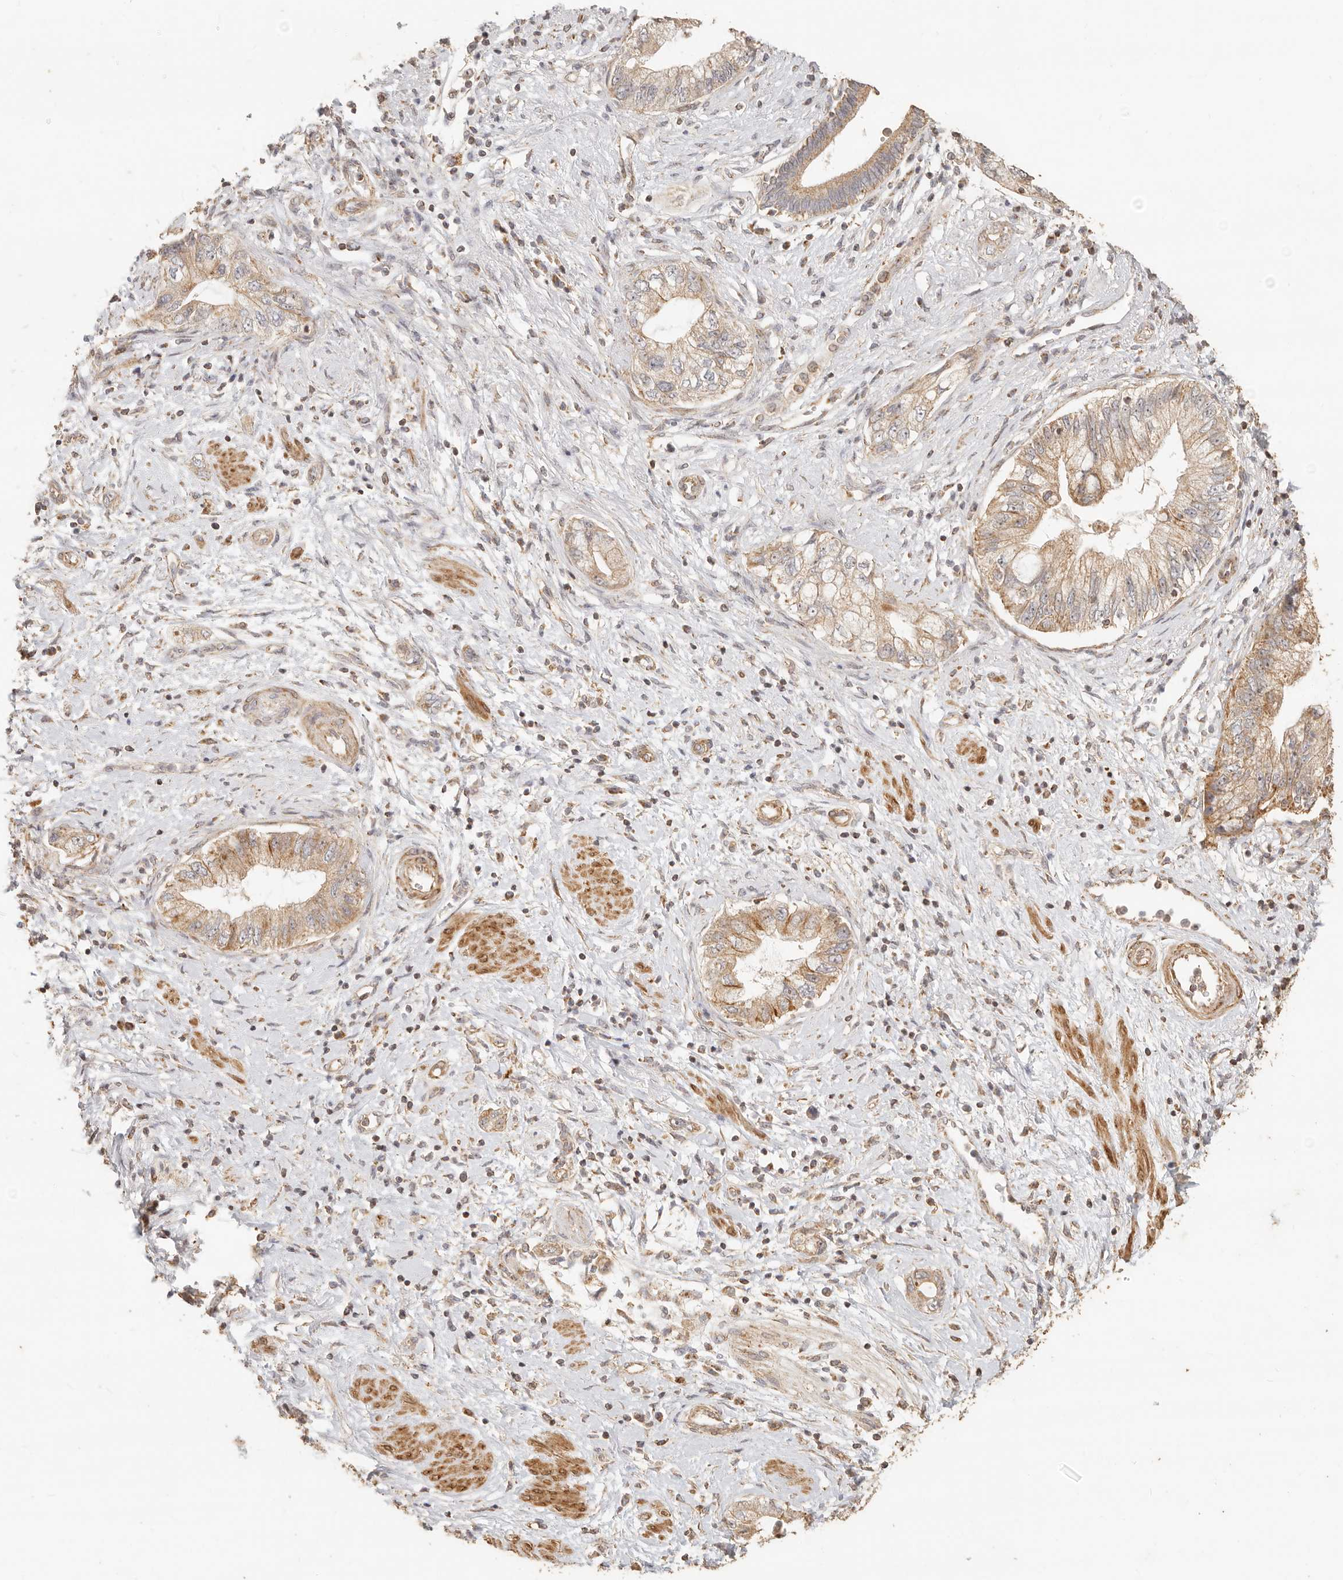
{"staining": {"intensity": "moderate", "quantity": ">75%", "location": "cytoplasmic/membranous"}, "tissue": "pancreatic cancer", "cell_type": "Tumor cells", "image_type": "cancer", "snomed": [{"axis": "morphology", "description": "Adenocarcinoma, NOS"}, {"axis": "topography", "description": "Pancreas"}], "caption": "Protein expression analysis of human adenocarcinoma (pancreatic) reveals moderate cytoplasmic/membranous positivity in approximately >75% of tumor cells.", "gene": "PTPN22", "patient": {"sex": "female", "age": 73}}